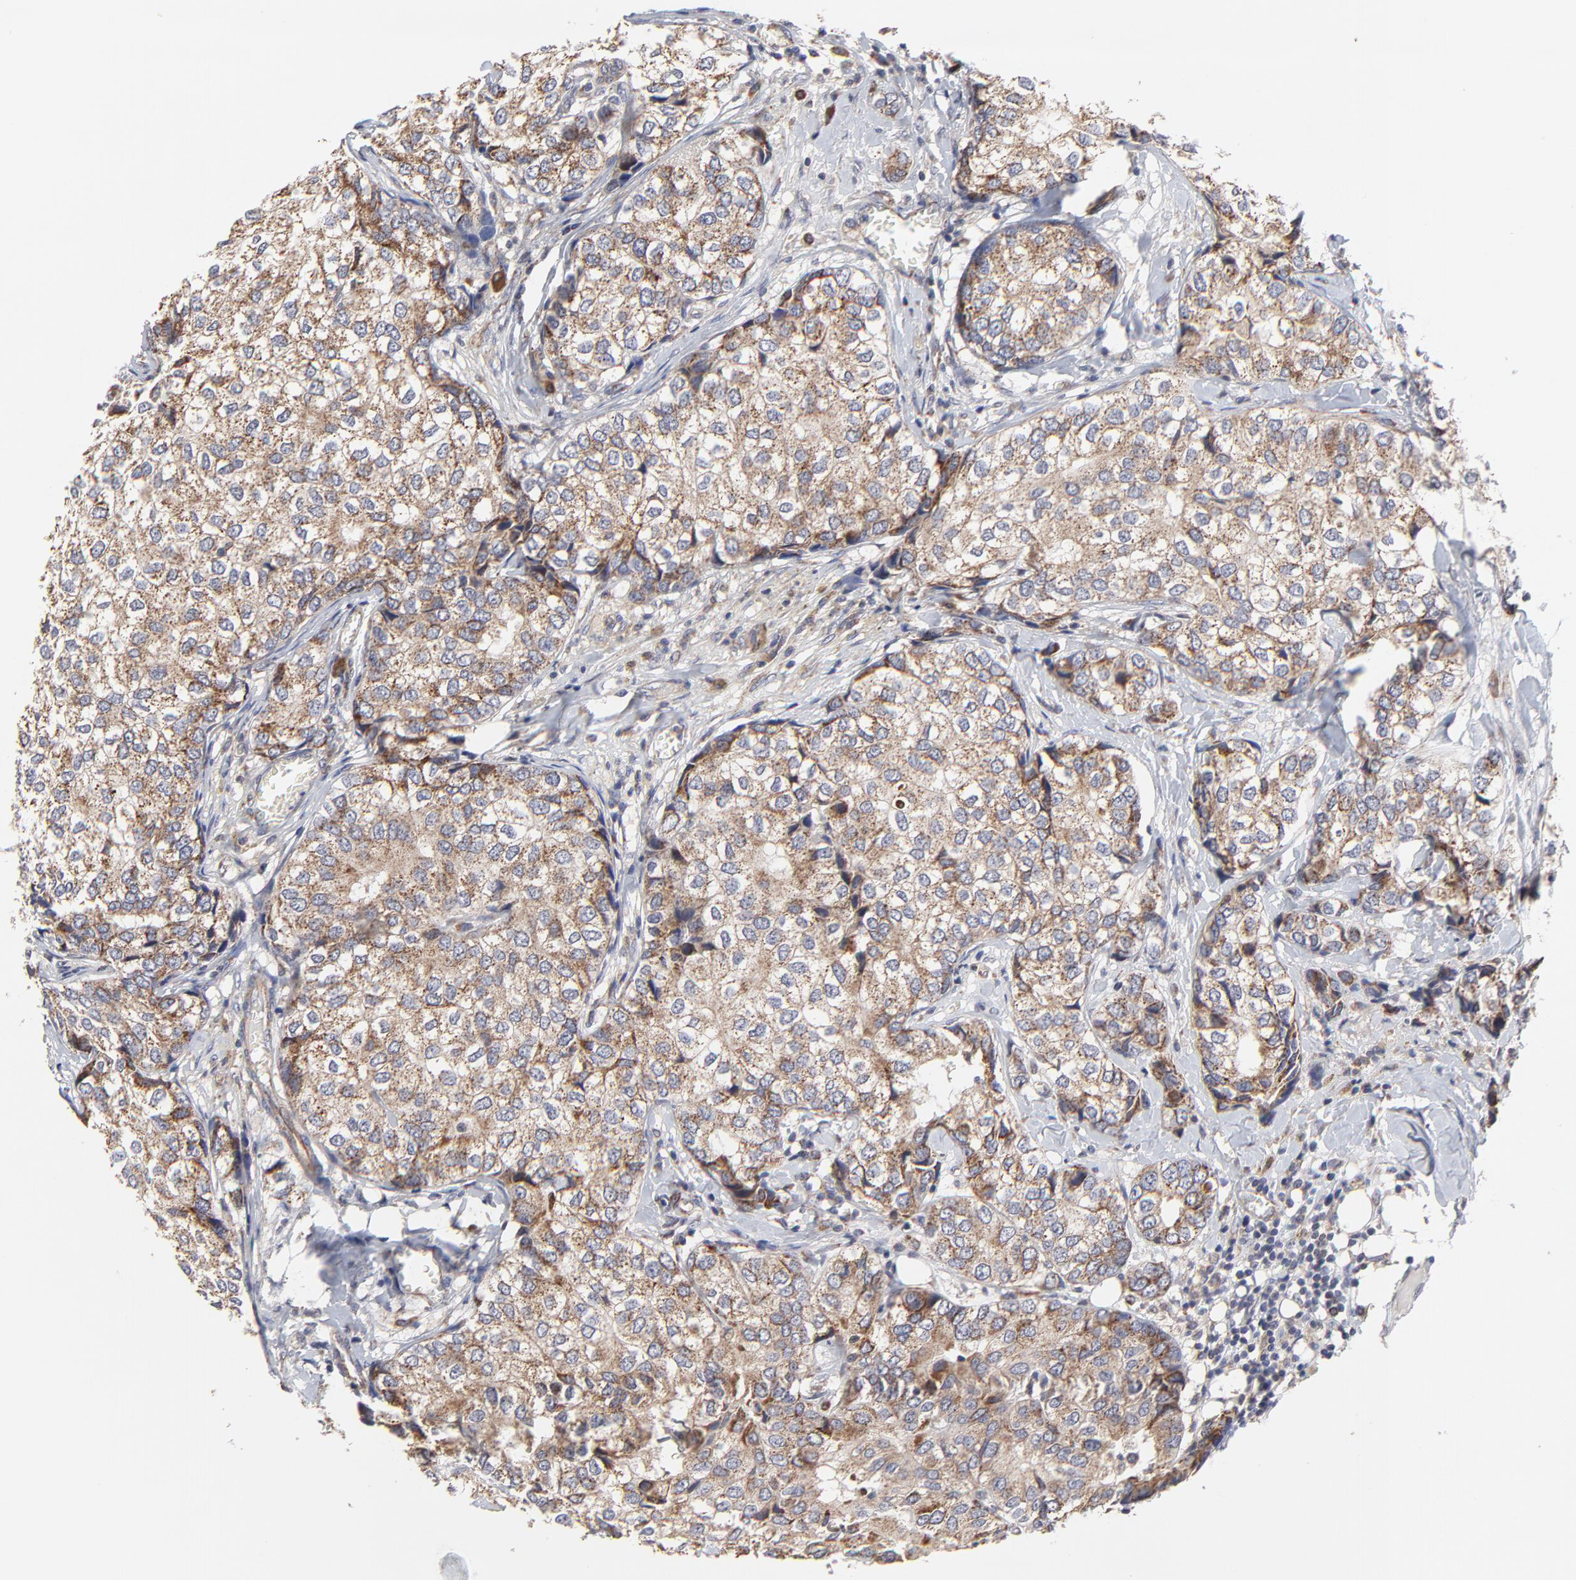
{"staining": {"intensity": "weak", "quantity": ">75%", "location": "cytoplasmic/membranous"}, "tissue": "breast cancer", "cell_type": "Tumor cells", "image_type": "cancer", "snomed": [{"axis": "morphology", "description": "Duct carcinoma"}, {"axis": "topography", "description": "Breast"}], "caption": "The histopathology image reveals staining of infiltrating ductal carcinoma (breast), revealing weak cytoplasmic/membranous protein expression (brown color) within tumor cells. (Stains: DAB in brown, nuclei in blue, Microscopy: brightfield microscopy at high magnification).", "gene": "ZNF550", "patient": {"sex": "female", "age": 68}}